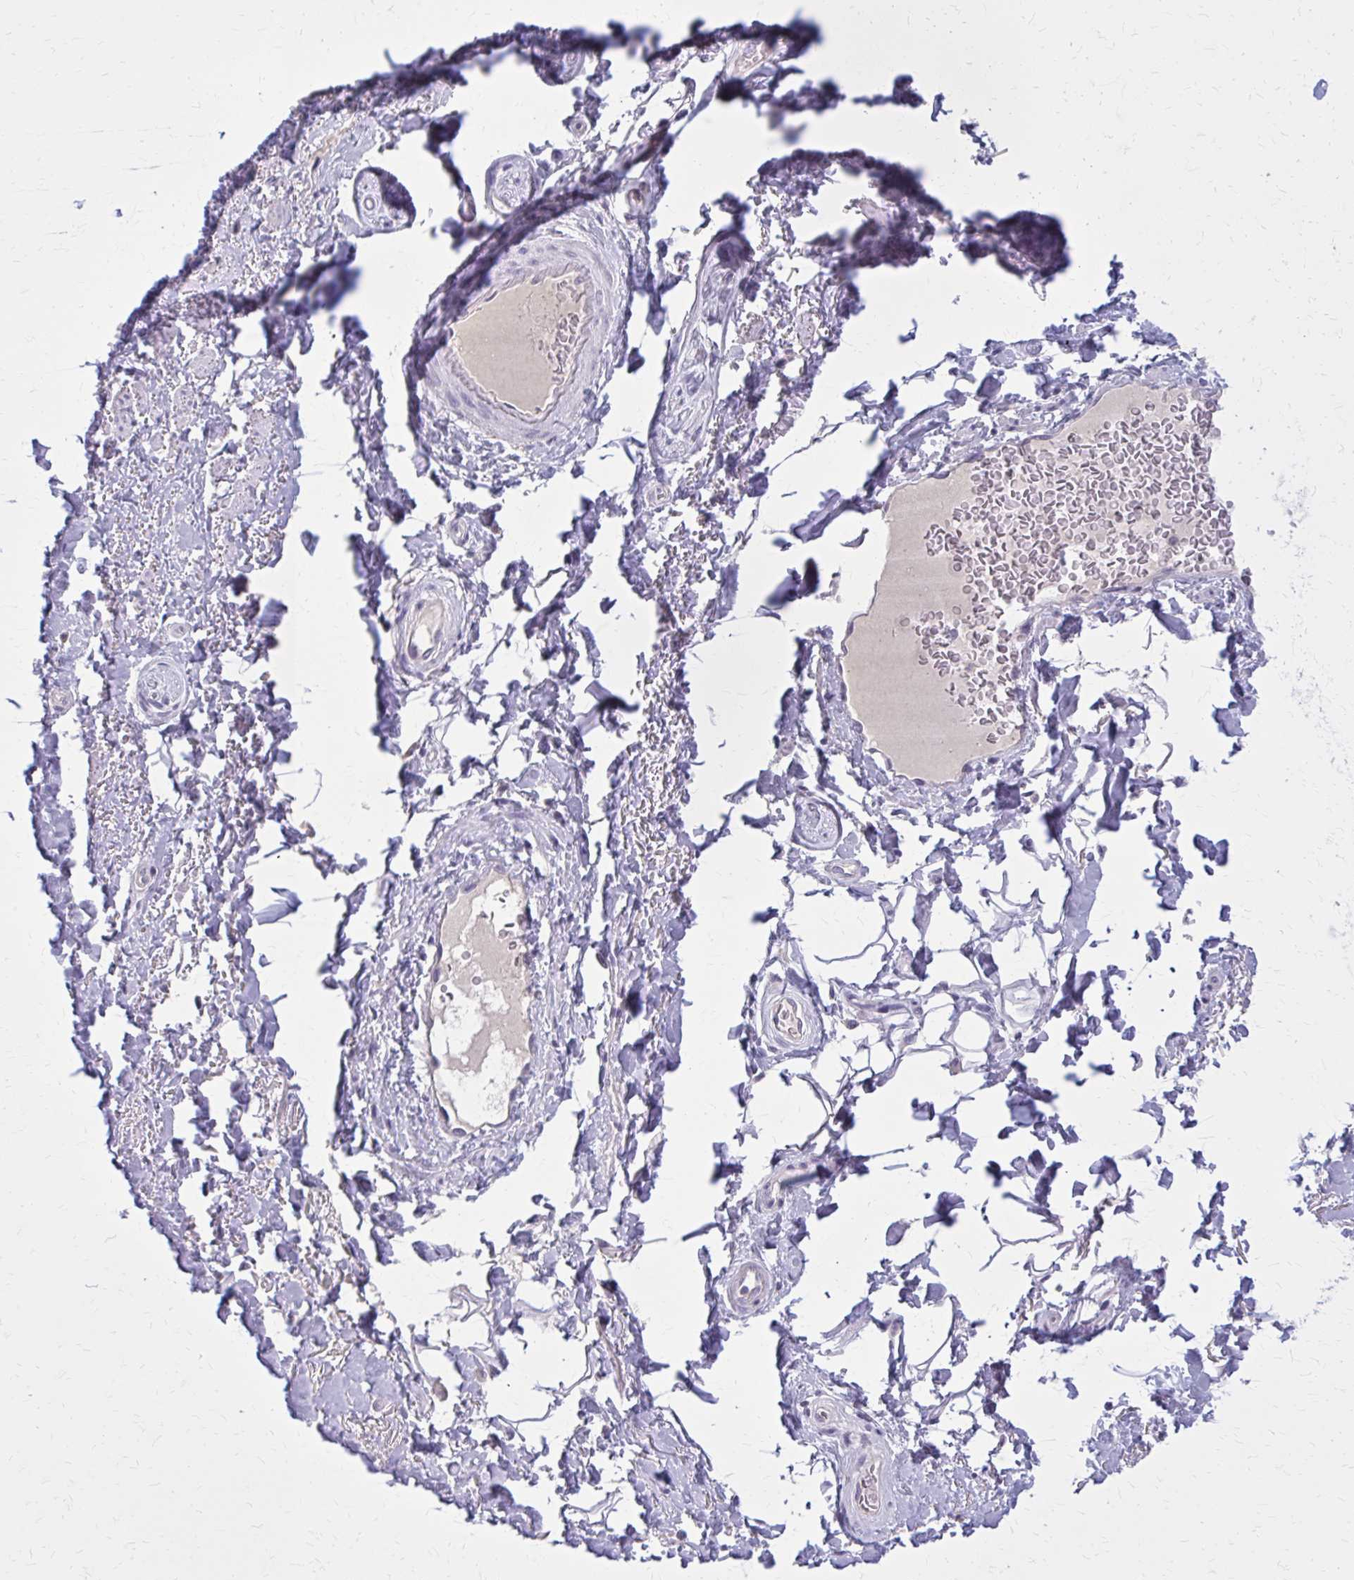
{"staining": {"intensity": "negative", "quantity": "none", "location": "none"}, "tissue": "adipose tissue", "cell_type": "Adipocytes", "image_type": "normal", "snomed": [{"axis": "morphology", "description": "Normal tissue, NOS"}, {"axis": "topography", "description": "Peripheral nerve tissue"}], "caption": "Unremarkable adipose tissue was stained to show a protein in brown. There is no significant positivity in adipocytes. (IHC, brightfield microscopy, high magnification).", "gene": "OR4A47", "patient": {"sex": "male", "age": 51}}